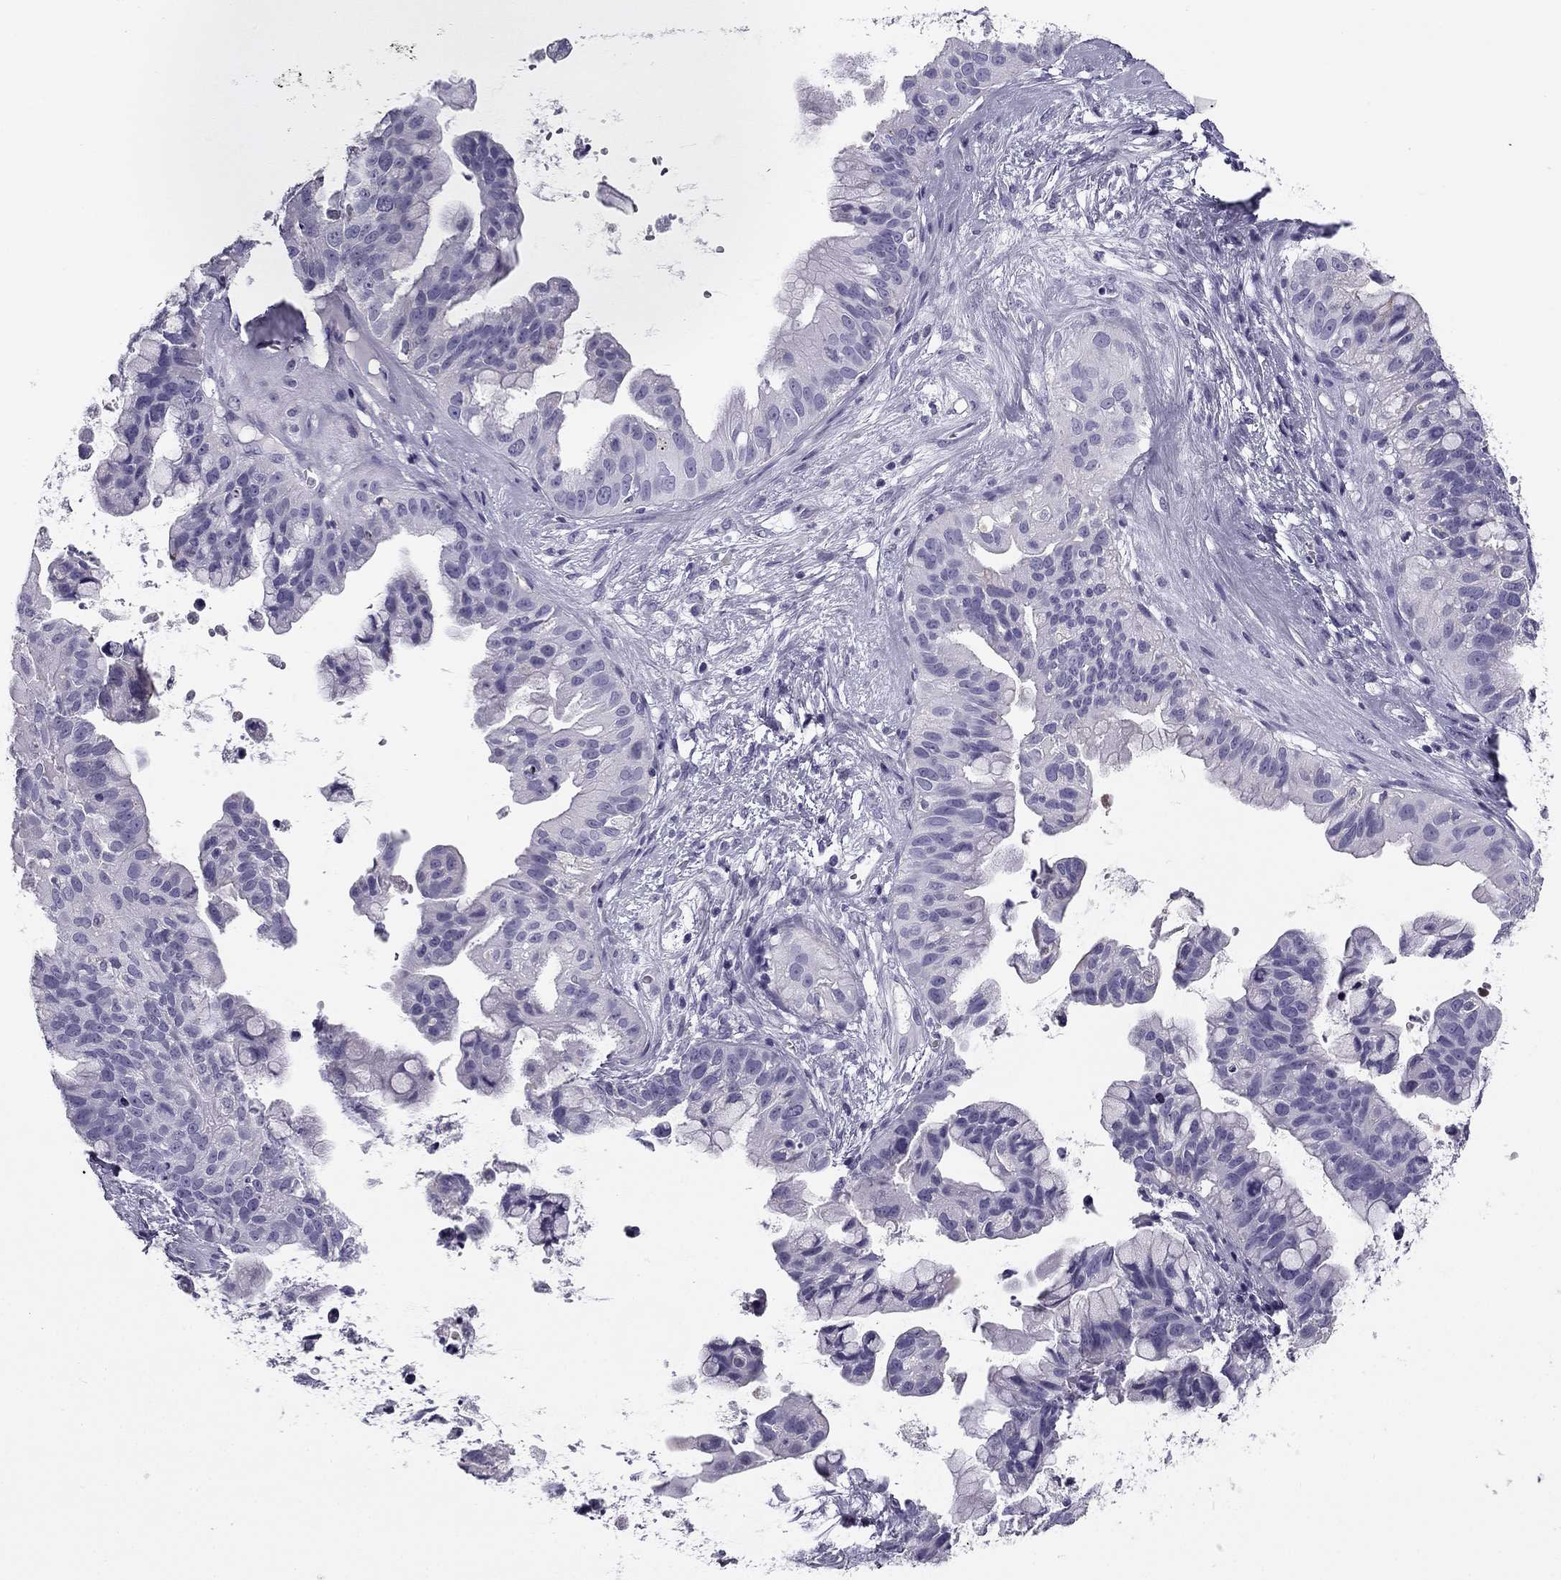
{"staining": {"intensity": "negative", "quantity": "none", "location": "none"}, "tissue": "ovarian cancer", "cell_type": "Tumor cells", "image_type": "cancer", "snomed": [{"axis": "morphology", "description": "Cystadenocarcinoma, mucinous, NOS"}, {"axis": "topography", "description": "Ovary"}], "caption": "Immunohistochemistry micrograph of ovarian cancer stained for a protein (brown), which shows no positivity in tumor cells.", "gene": "MC5R", "patient": {"sex": "female", "age": 76}}